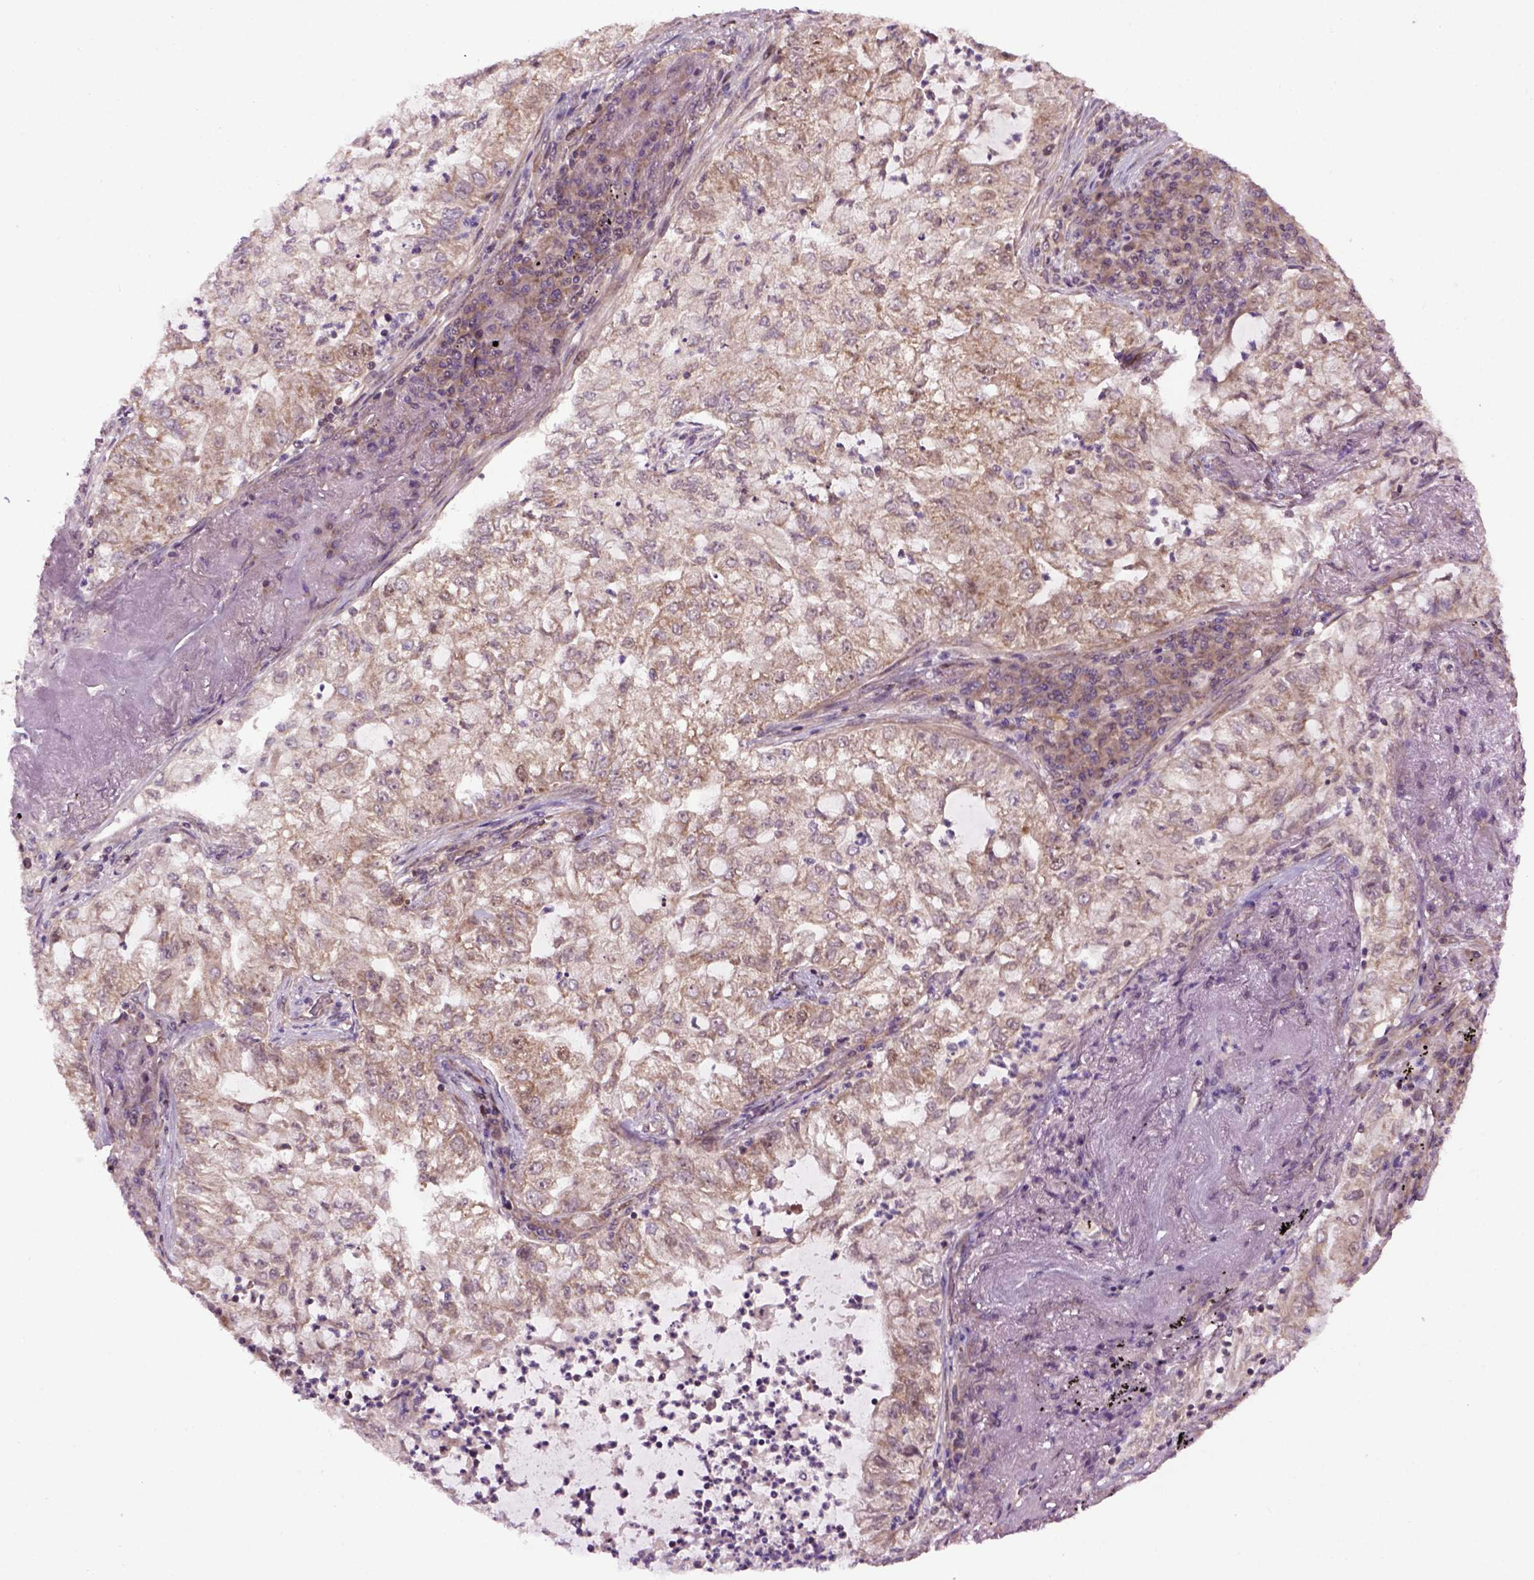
{"staining": {"intensity": "moderate", "quantity": ">75%", "location": "cytoplasmic/membranous"}, "tissue": "lung cancer", "cell_type": "Tumor cells", "image_type": "cancer", "snomed": [{"axis": "morphology", "description": "Adenocarcinoma, NOS"}, {"axis": "topography", "description": "Lung"}], "caption": "A photomicrograph showing moderate cytoplasmic/membranous positivity in approximately >75% of tumor cells in adenocarcinoma (lung), as visualized by brown immunohistochemical staining.", "gene": "WDR48", "patient": {"sex": "female", "age": 73}}